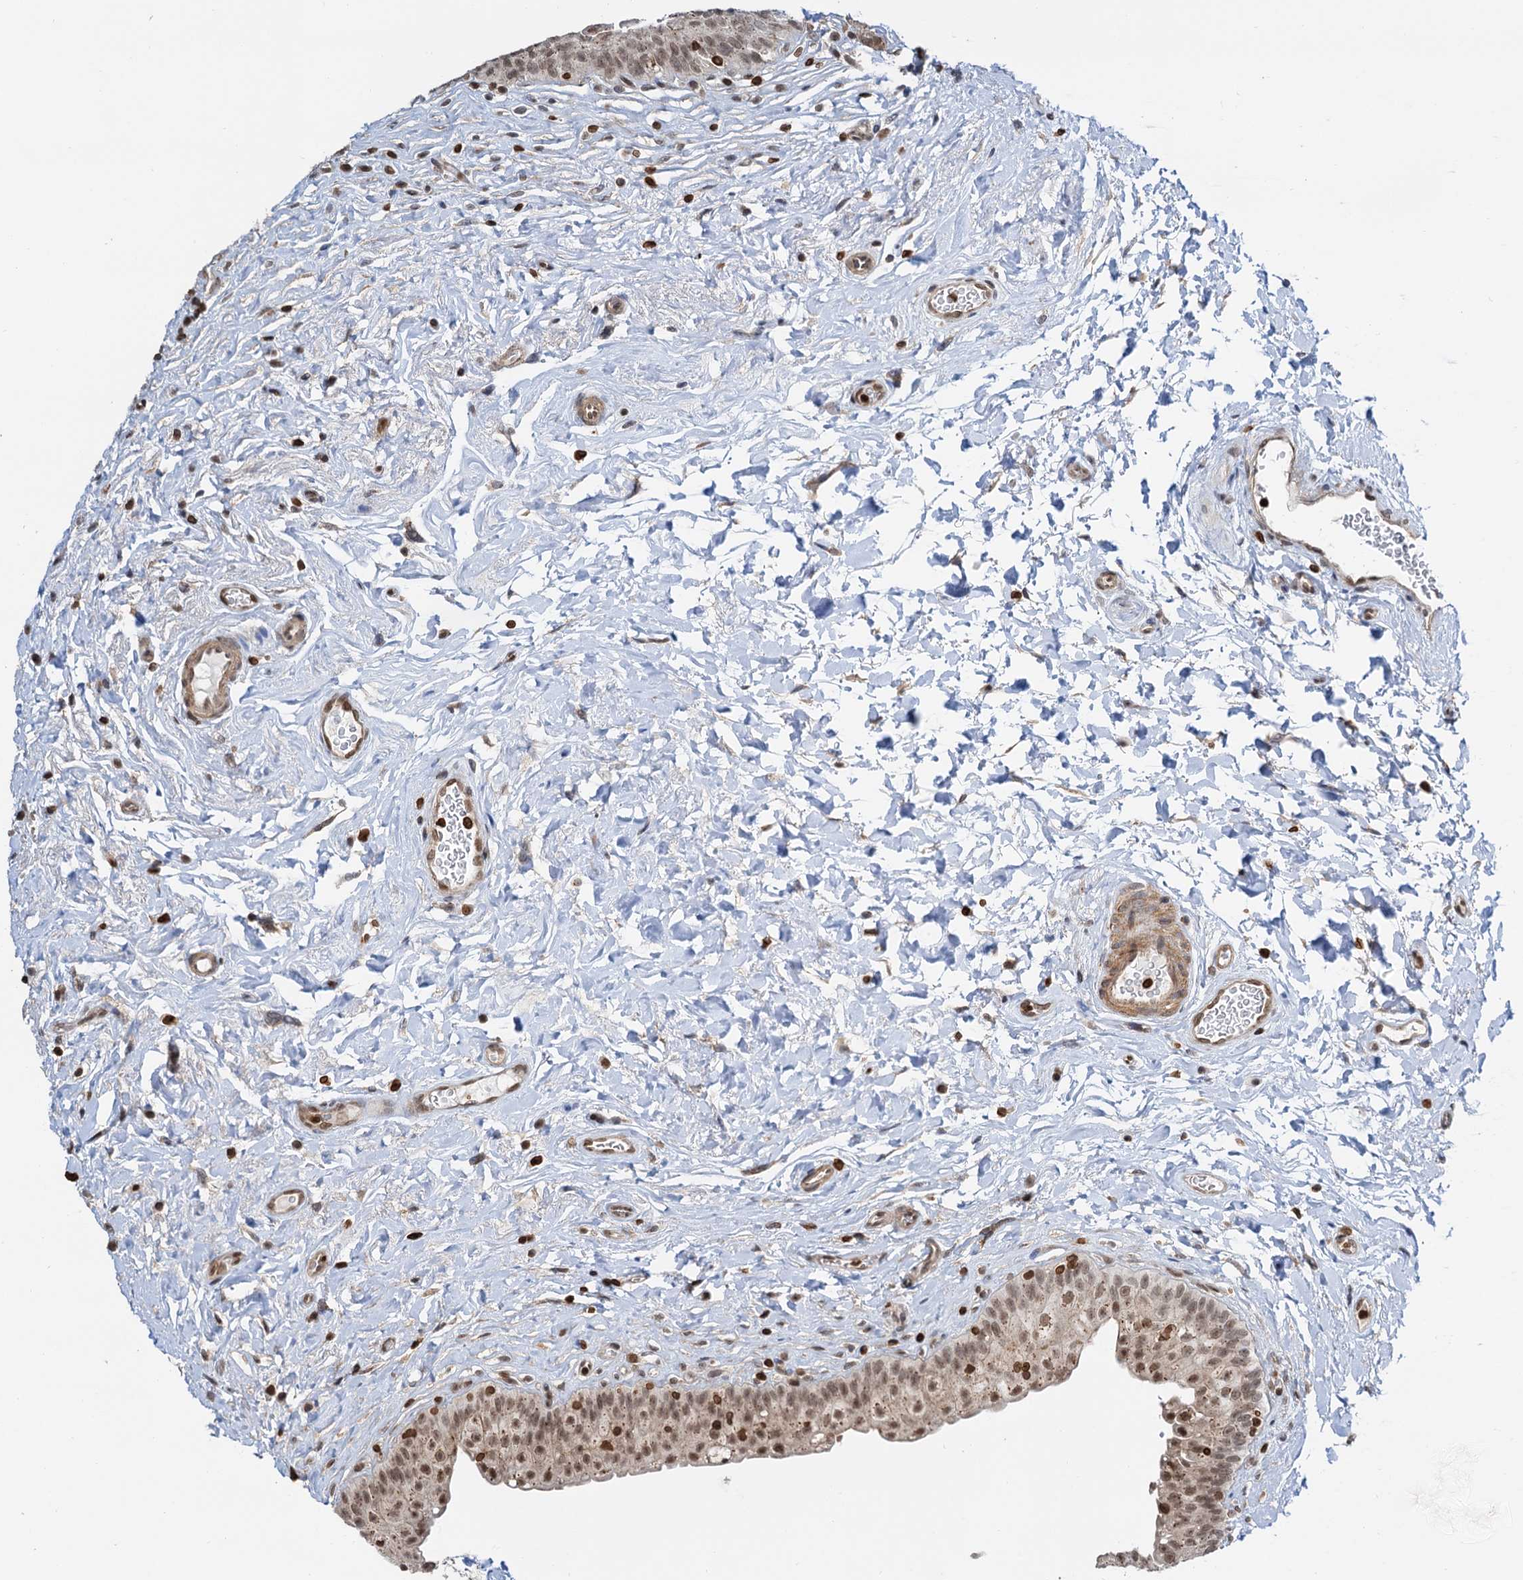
{"staining": {"intensity": "moderate", "quantity": ">75%", "location": "nuclear"}, "tissue": "urinary bladder", "cell_type": "Urothelial cells", "image_type": "normal", "snomed": [{"axis": "morphology", "description": "Normal tissue, NOS"}, {"axis": "topography", "description": "Urinary bladder"}], "caption": "Normal urinary bladder demonstrates moderate nuclear staining in approximately >75% of urothelial cells (brown staining indicates protein expression, while blue staining denotes nuclei)..", "gene": "ZC3H13", "patient": {"sex": "male", "age": 83}}